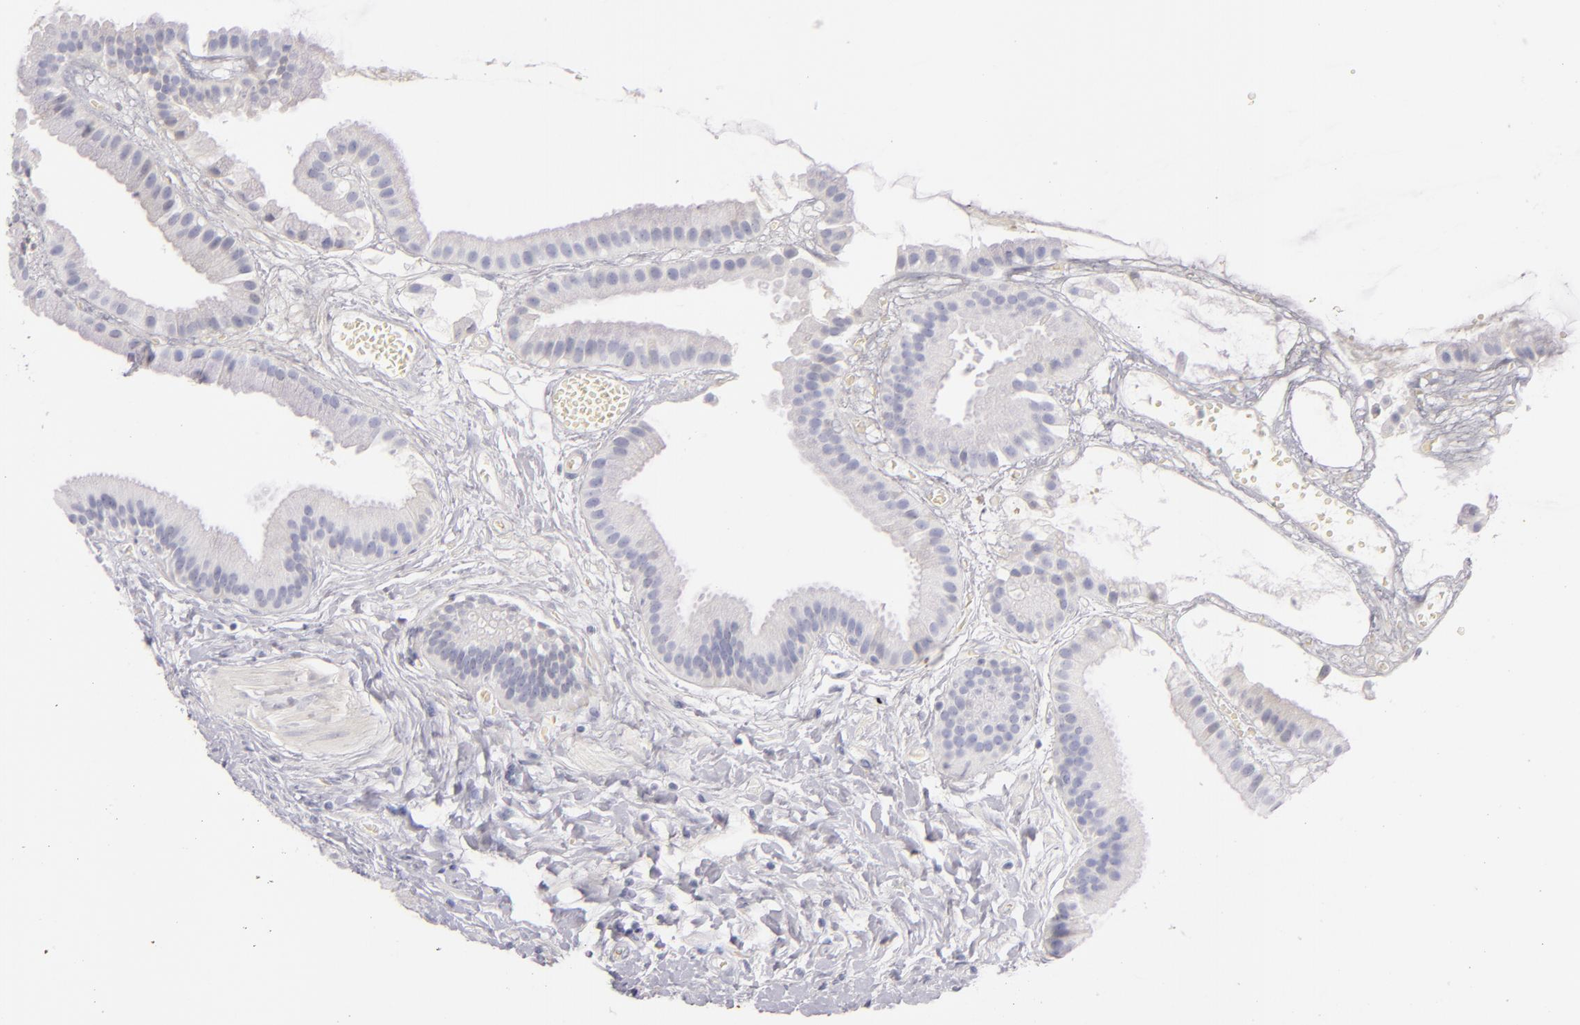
{"staining": {"intensity": "negative", "quantity": "none", "location": "none"}, "tissue": "gallbladder", "cell_type": "Glandular cells", "image_type": "normal", "snomed": [{"axis": "morphology", "description": "Normal tissue, NOS"}, {"axis": "topography", "description": "Gallbladder"}], "caption": "An immunohistochemistry (IHC) histopathology image of unremarkable gallbladder is shown. There is no staining in glandular cells of gallbladder. Brightfield microscopy of immunohistochemistry (IHC) stained with DAB (brown) and hematoxylin (blue), captured at high magnification.", "gene": "FABP1", "patient": {"sex": "female", "age": 63}}